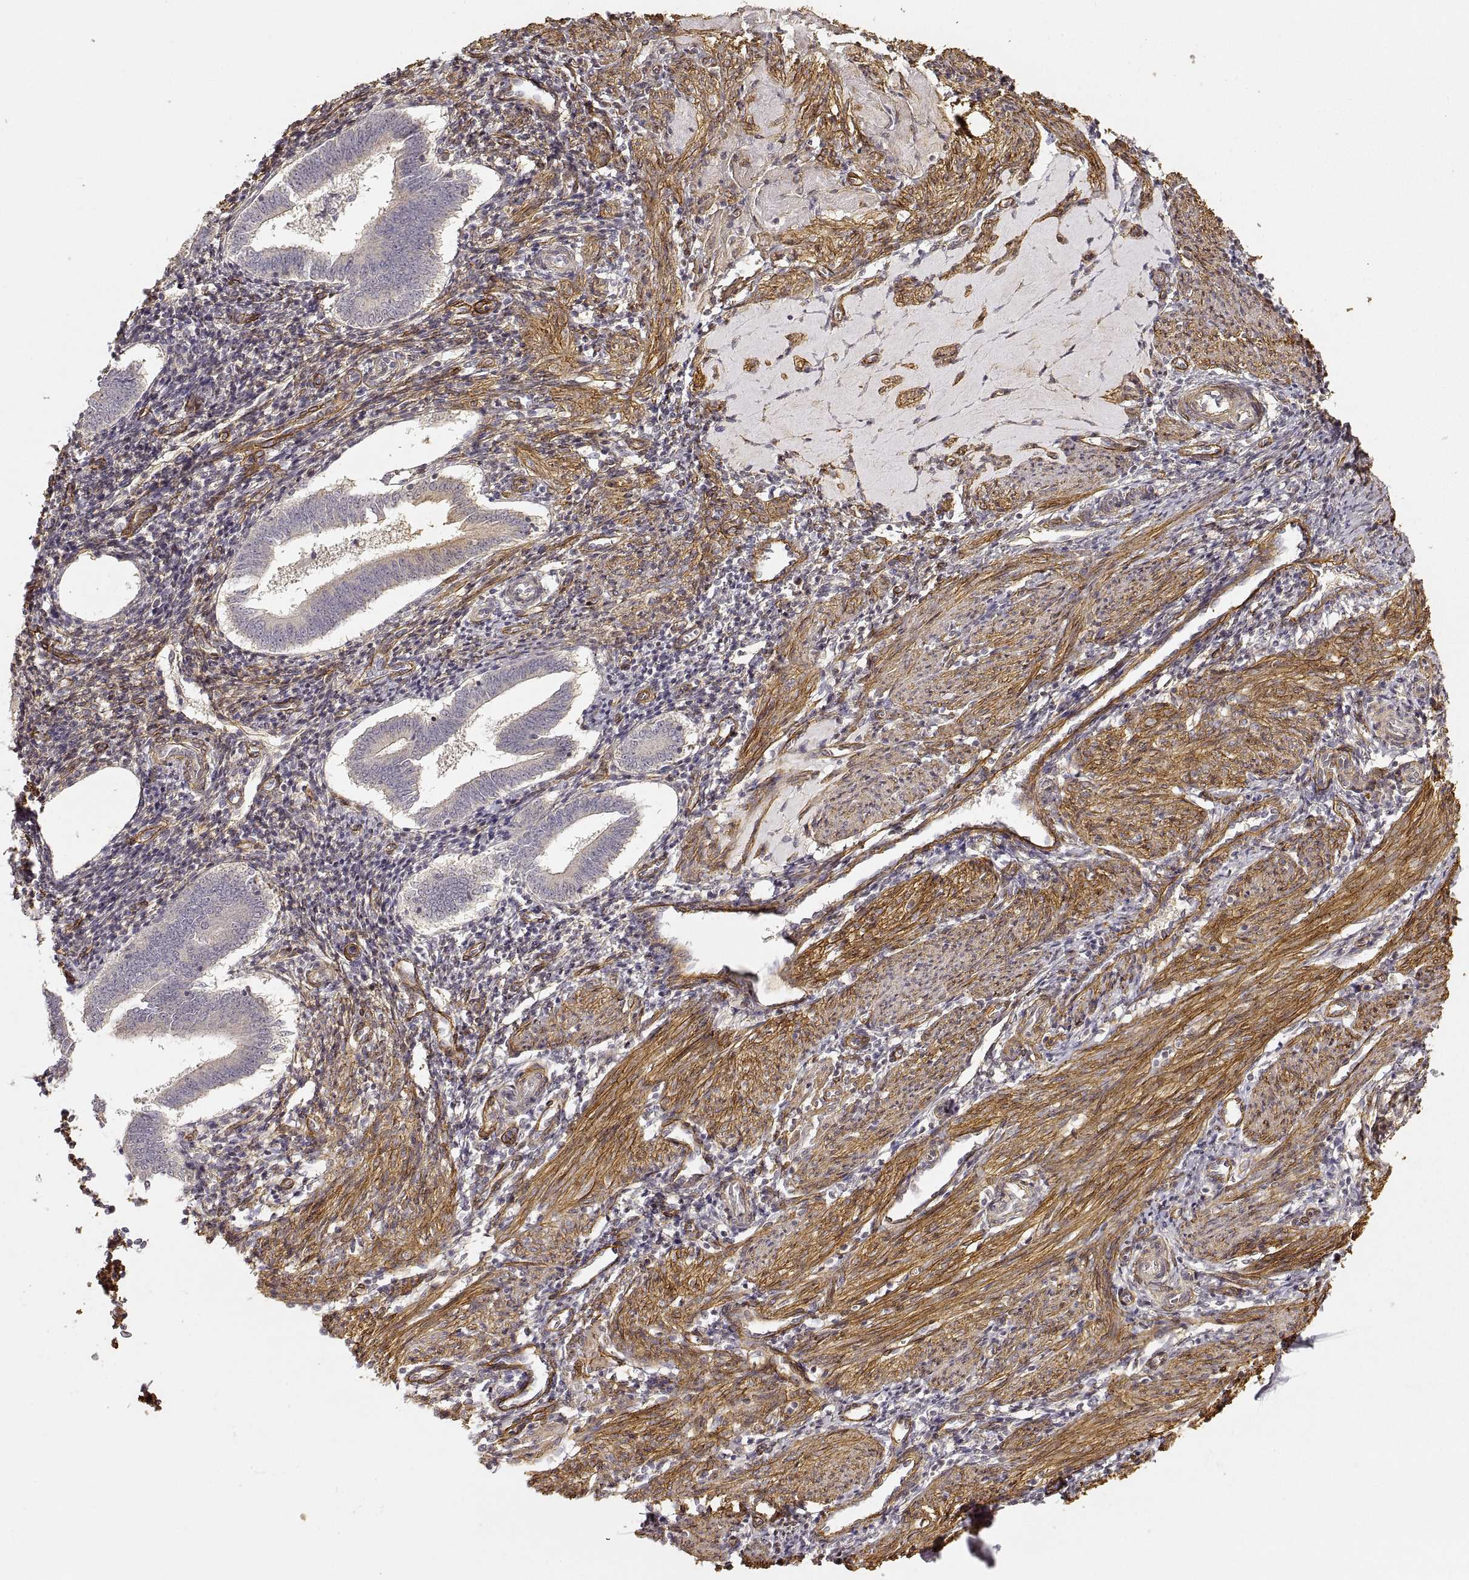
{"staining": {"intensity": "negative", "quantity": "none", "location": "none"}, "tissue": "endometrium", "cell_type": "Cells in endometrial stroma", "image_type": "normal", "snomed": [{"axis": "morphology", "description": "Normal tissue, NOS"}, {"axis": "topography", "description": "Endometrium"}], "caption": "This is an immunohistochemistry histopathology image of unremarkable human endometrium. There is no expression in cells in endometrial stroma.", "gene": "LAMA4", "patient": {"sex": "female", "age": 25}}